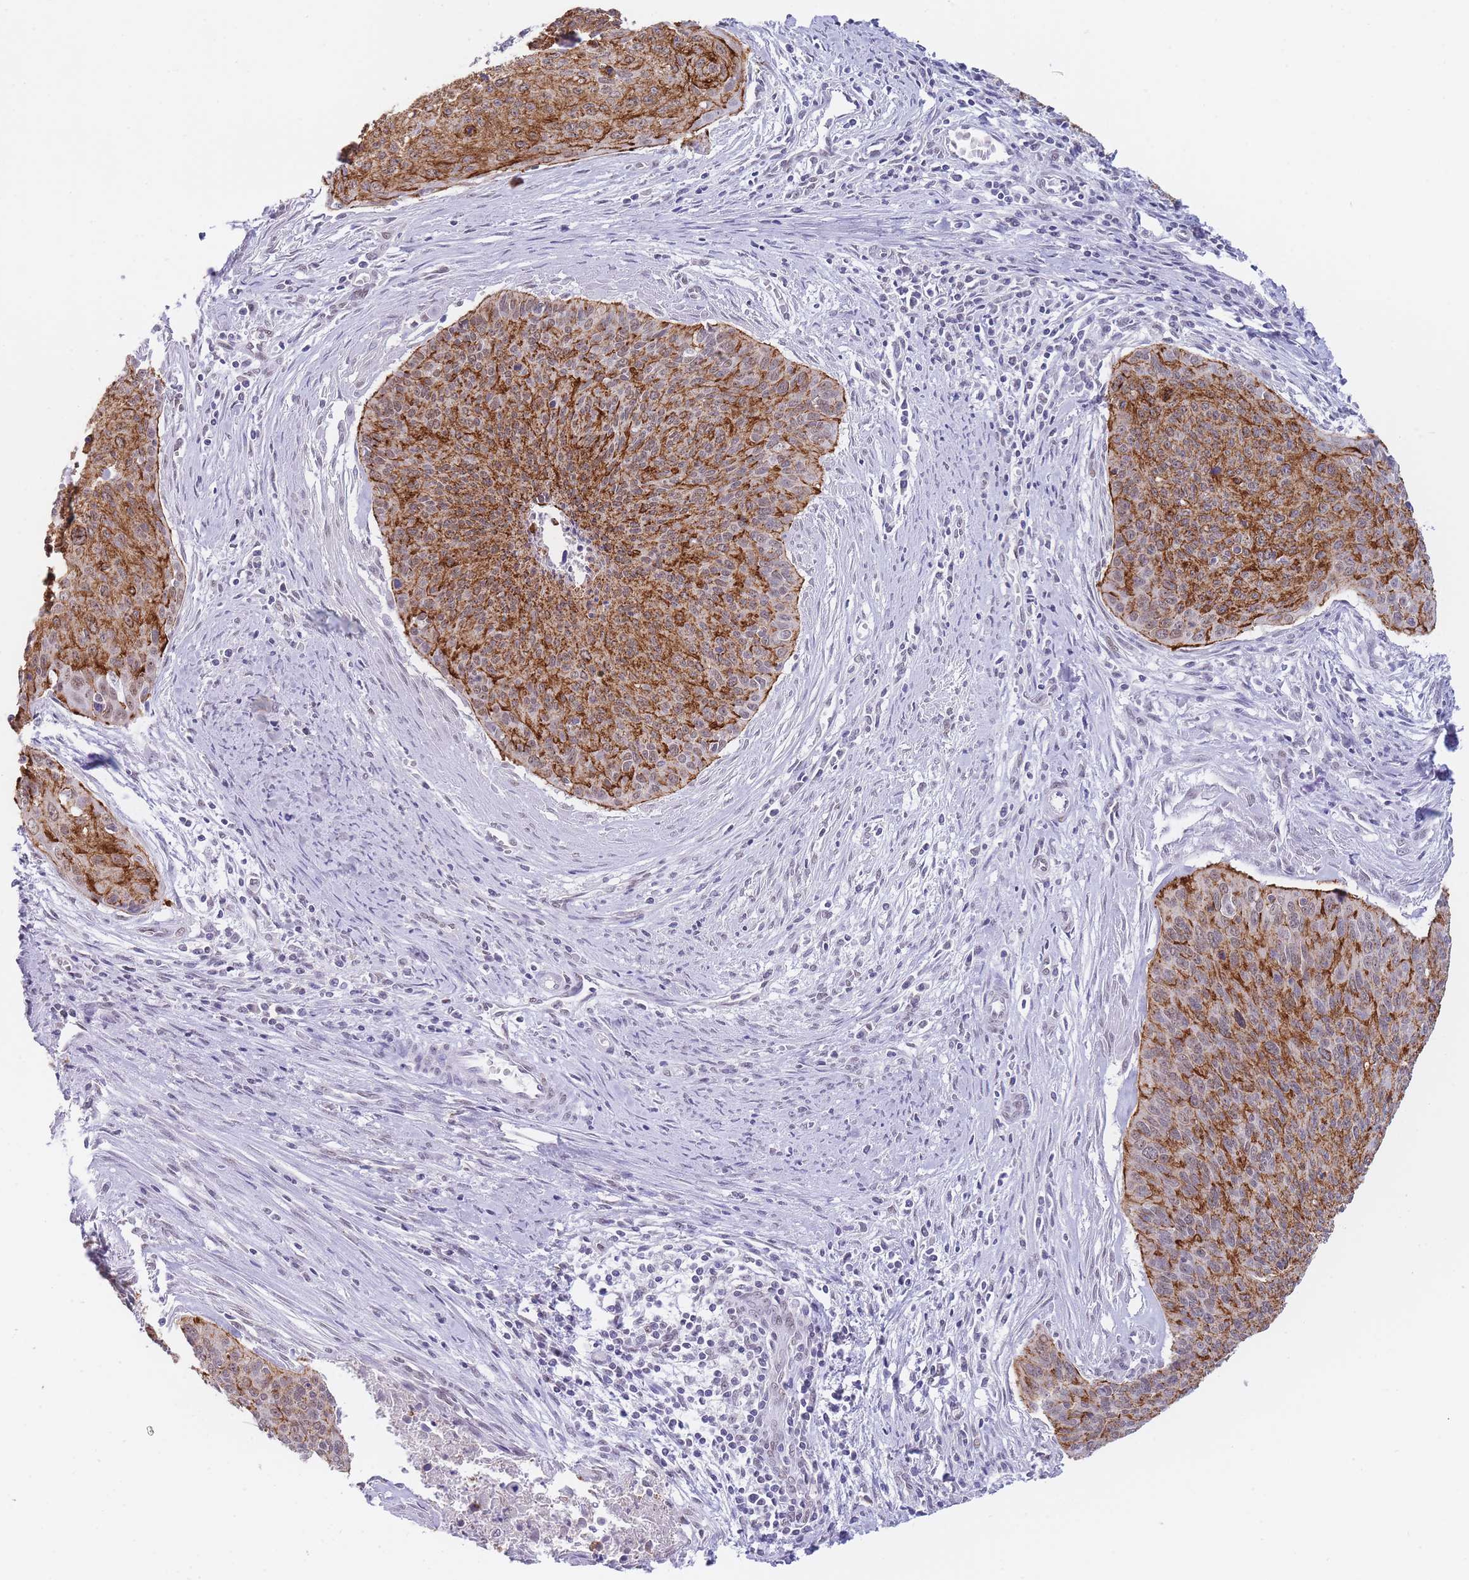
{"staining": {"intensity": "strong", "quantity": ">75%", "location": "cytoplasmic/membranous,nuclear"}, "tissue": "cervical cancer", "cell_type": "Tumor cells", "image_type": "cancer", "snomed": [{"axis": "morphology", "description": "Squamous cell carcinoma, NOS"}, {"axis": "topography", "description": "Cervix"}], "caption": "This is a histology image of immunohistochemistry staining of cervical cancer (squamous cell carcinoma), which shows strong staining in the cytoplasmic/membranous and nuclear of tumor cells.", "gene": "FRAT2", "patient": {"sex": "female", "age": 55}}